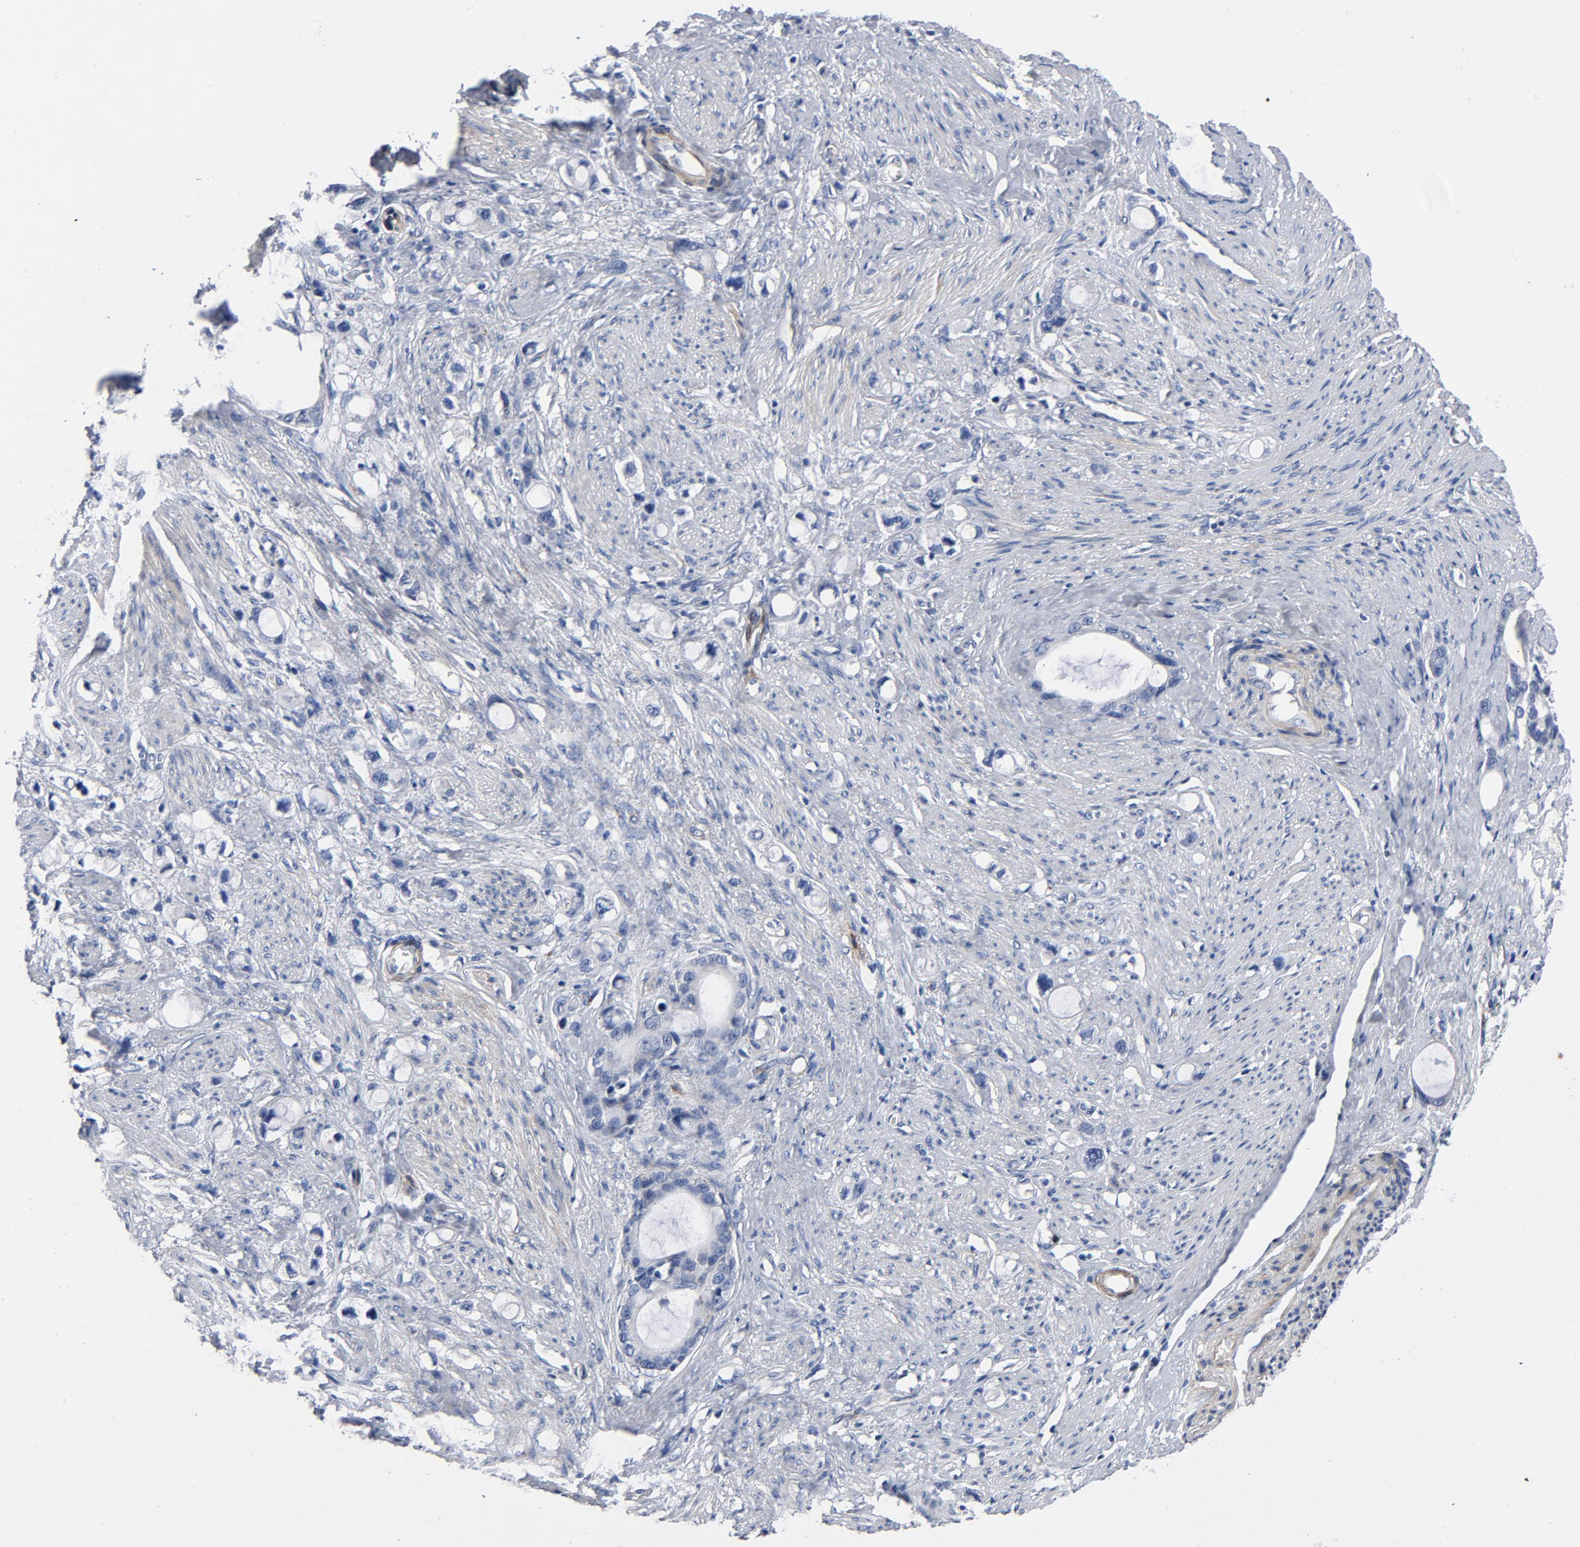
{"staining": {"intensity": "negative", "quantity": "none", "location": "none"}, "tissue": "stomach cancer", "cell_type": "Tumor cells", "image_type": "cancer", "snomed": [{"axis": "morphology", "description": "Adenocarcinoma, NOS"}, {"axis": "topography", "description": "Stomach"}], "caption": "Stomach adenocarcinoma was stained to show a protein in brown. There is no significant expression in tumor cells.", "gene": "LAMC1", "patient": {"sex": "female", "age": 75}}